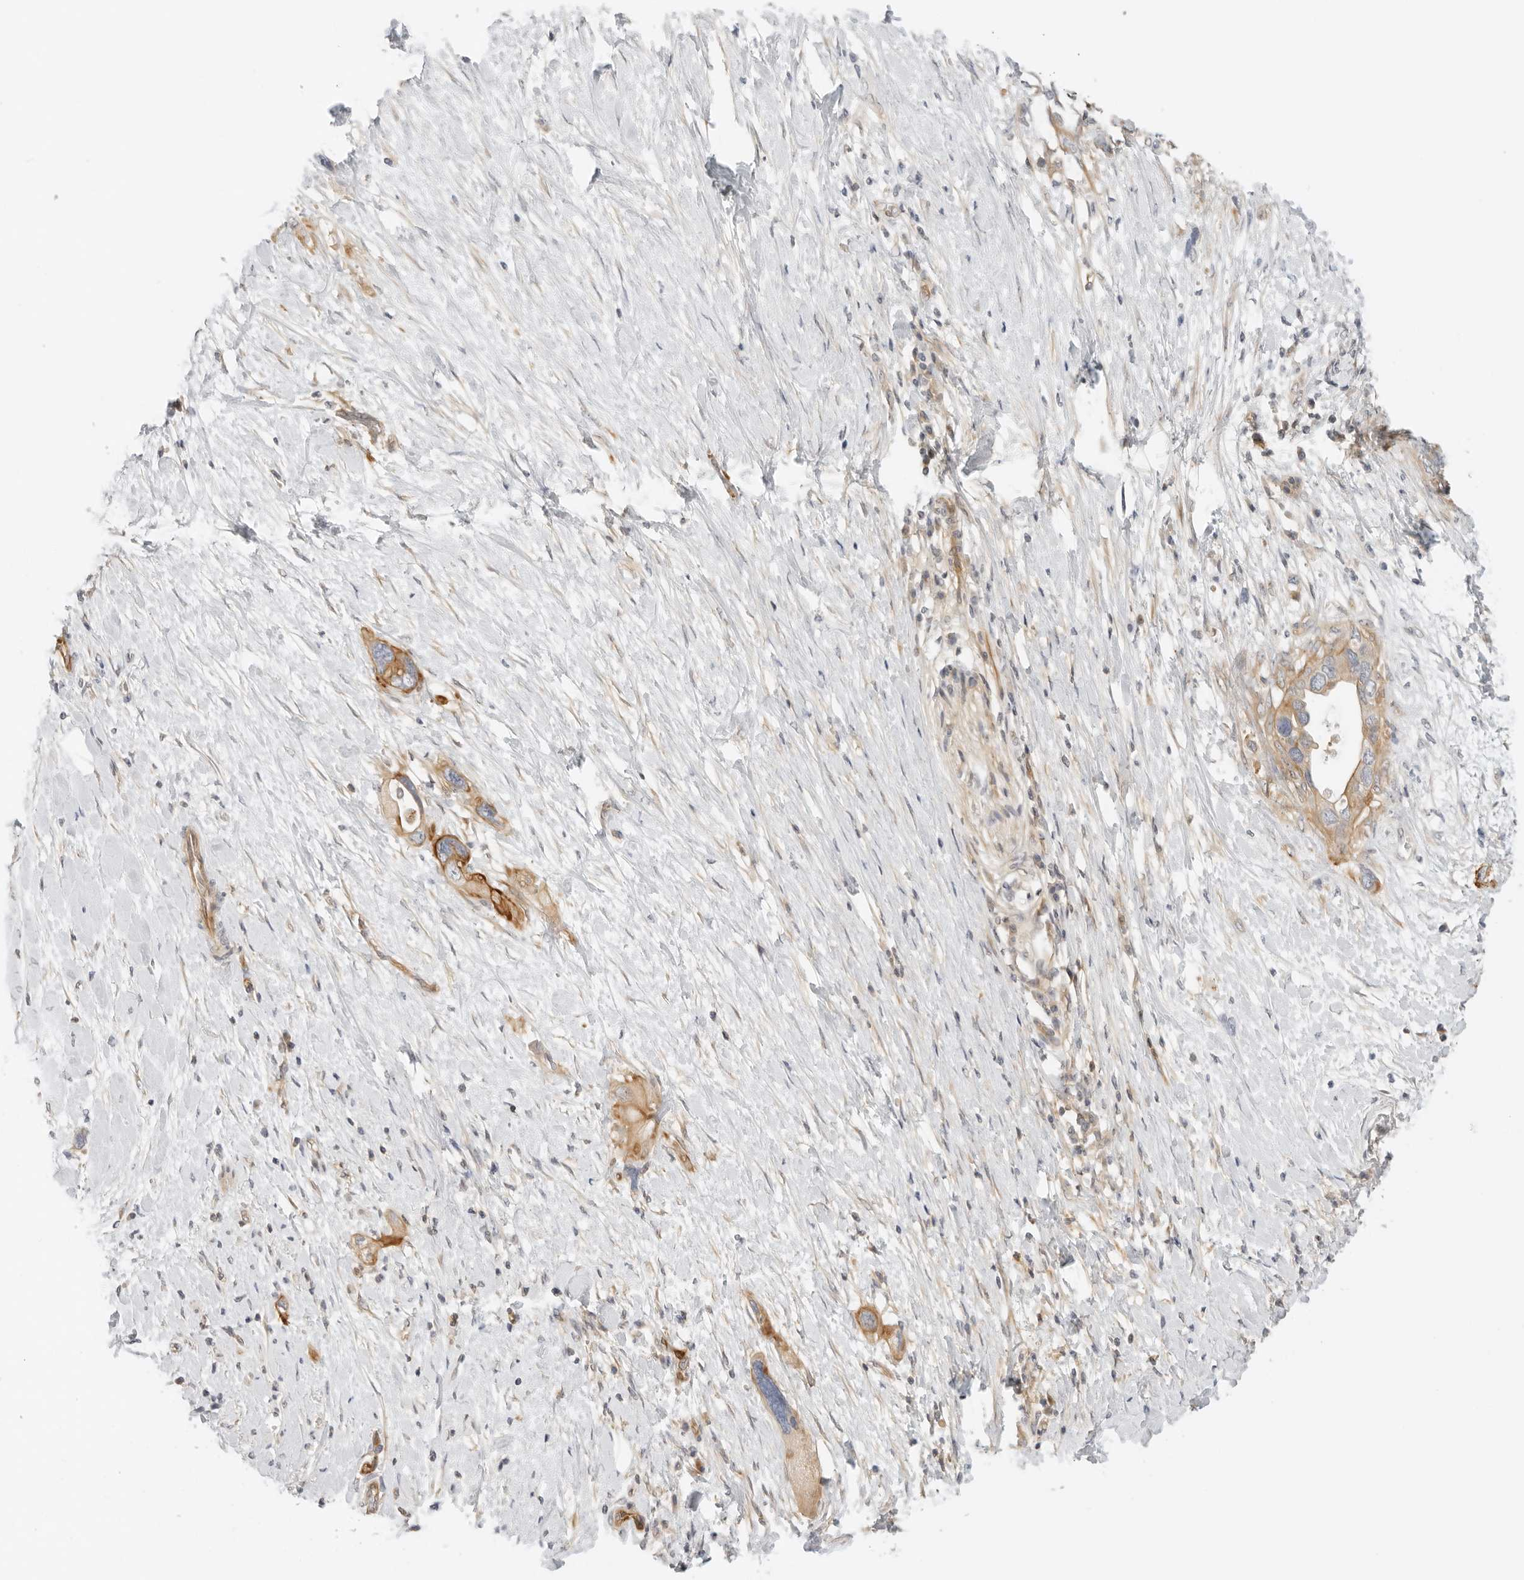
{"staining": {"intensity": "moderate", "quantity": "25%-75%", "location": "cytoplasmic/membranous"}, "tissue": "pancreatic cancer", "cell_type": "Tumor cells", "image_type": "cancer", "snomed": [{"axis": "morphology", "description": "Adenocarcinoma, NOS"}, {"axis": "topography", "description": "Pancreas"}], "caption": "This photomicrograph exhibits pancreatic cancer (adenocarcinoma) stained with IHC to label a protein in brown. The cytoplasmic/membranous of tumor cells show moderate positivity for the protein. Nuclei are counter-stained blue.", "gene": "OSCP1", "patient": {"sex": "female", "age": 56}}